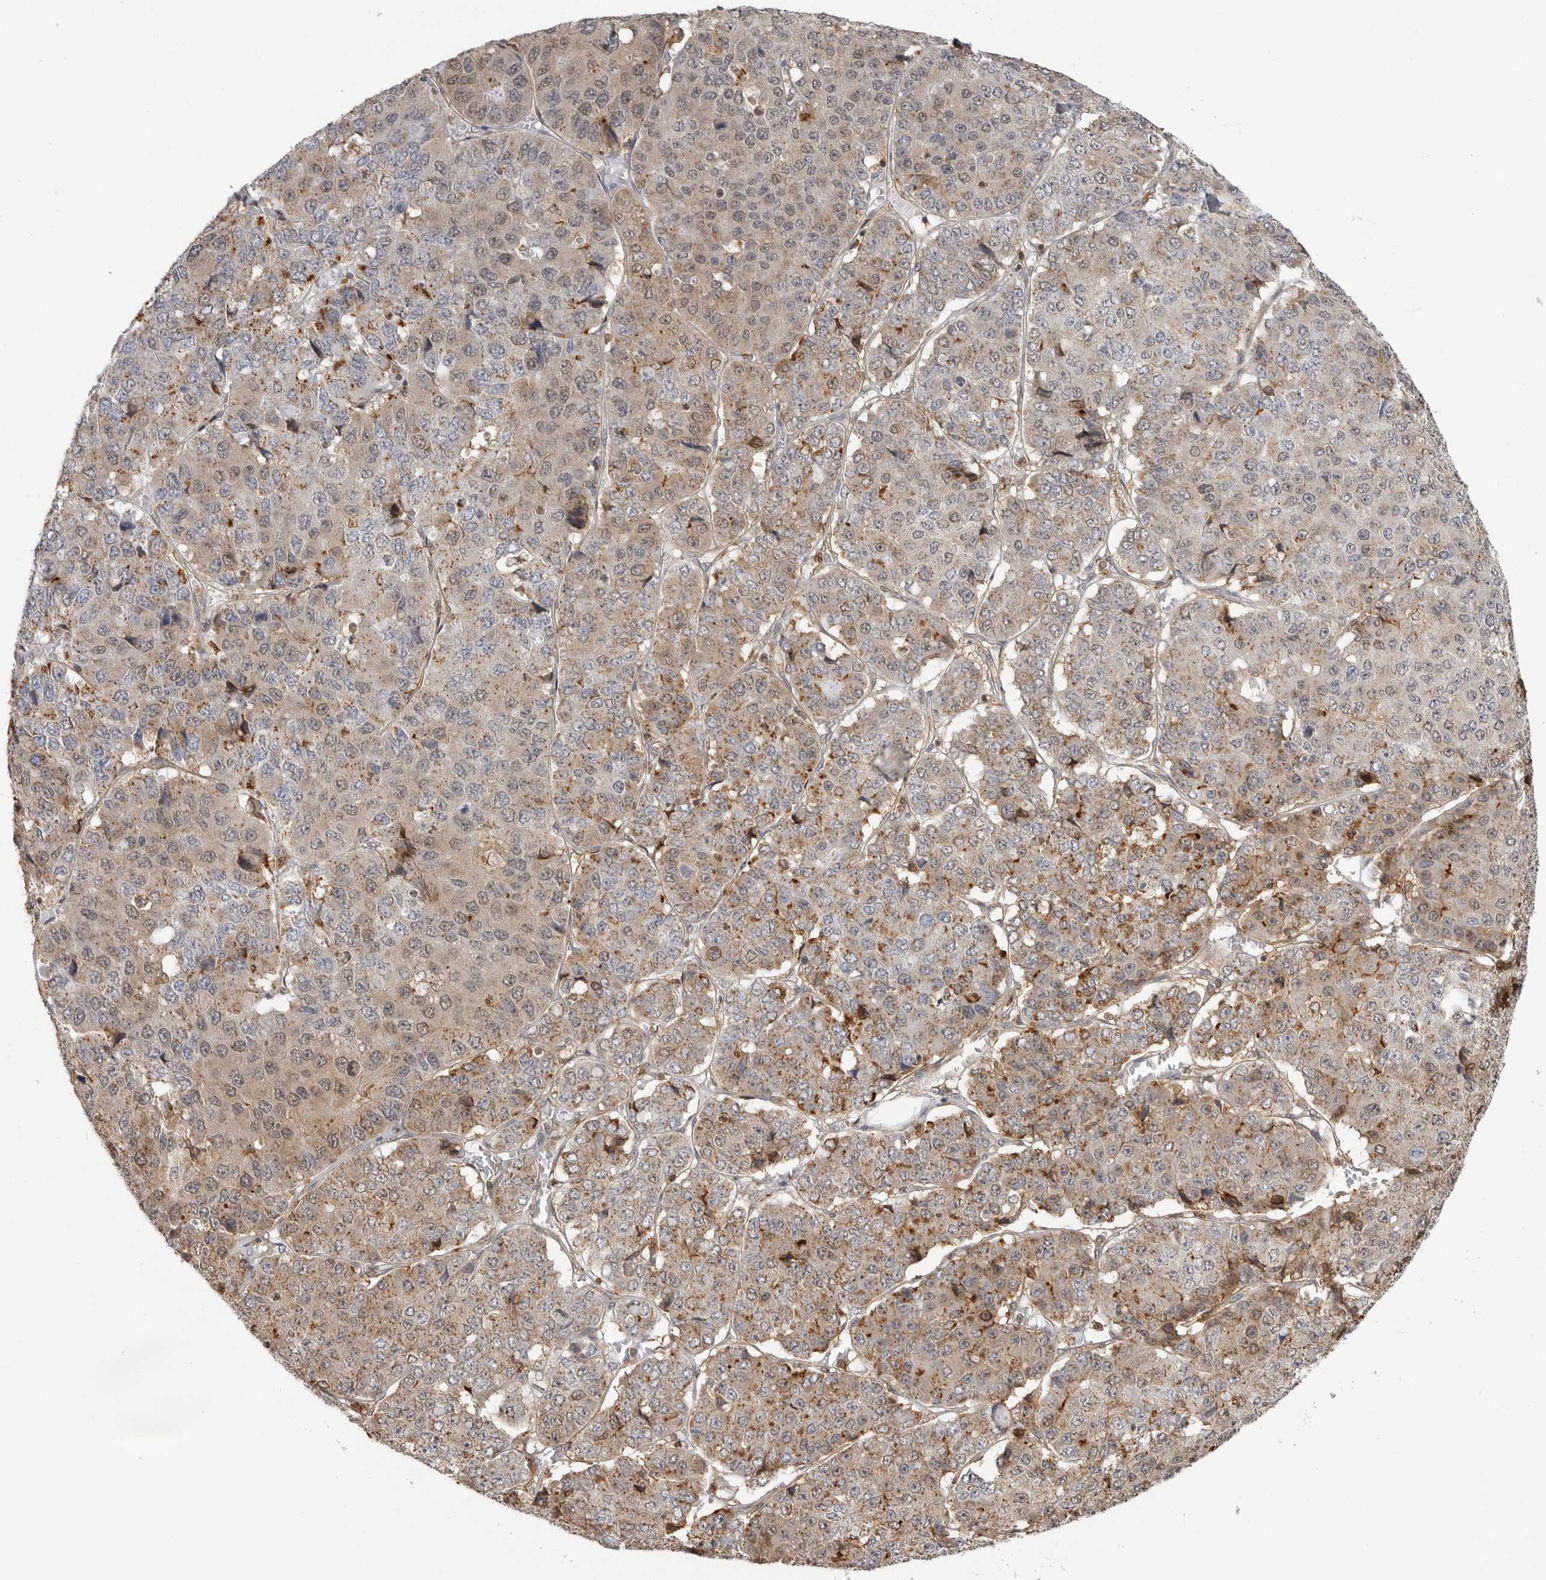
{"staining": {"intensity": "weak", "quantity": ">75%", "location": "cytoplasmic/membranous"}, "tissue": "pancreatic cancer", "cell_type": "Tumor cells", "image_type": "cancer", "snomed": [{"axis": "morphology", "description": "Adenocarcinoma, NOS"}, {"axis": "topography", "description": "Pancreas"}], "caption": "High-magnification brightfield microscopy of pancreatic cancer (adenocarcinoma) stained with DAB (3,3'-diaminobenzidine) (brown) and counterstained with hematoxylin (blue). tumor cells exhibit weak cytoplasmic/membranous positivity is present in approximately>75% of cells.", "gene": "ANXA11", "patient": {"sex": "male", "age": 50}}